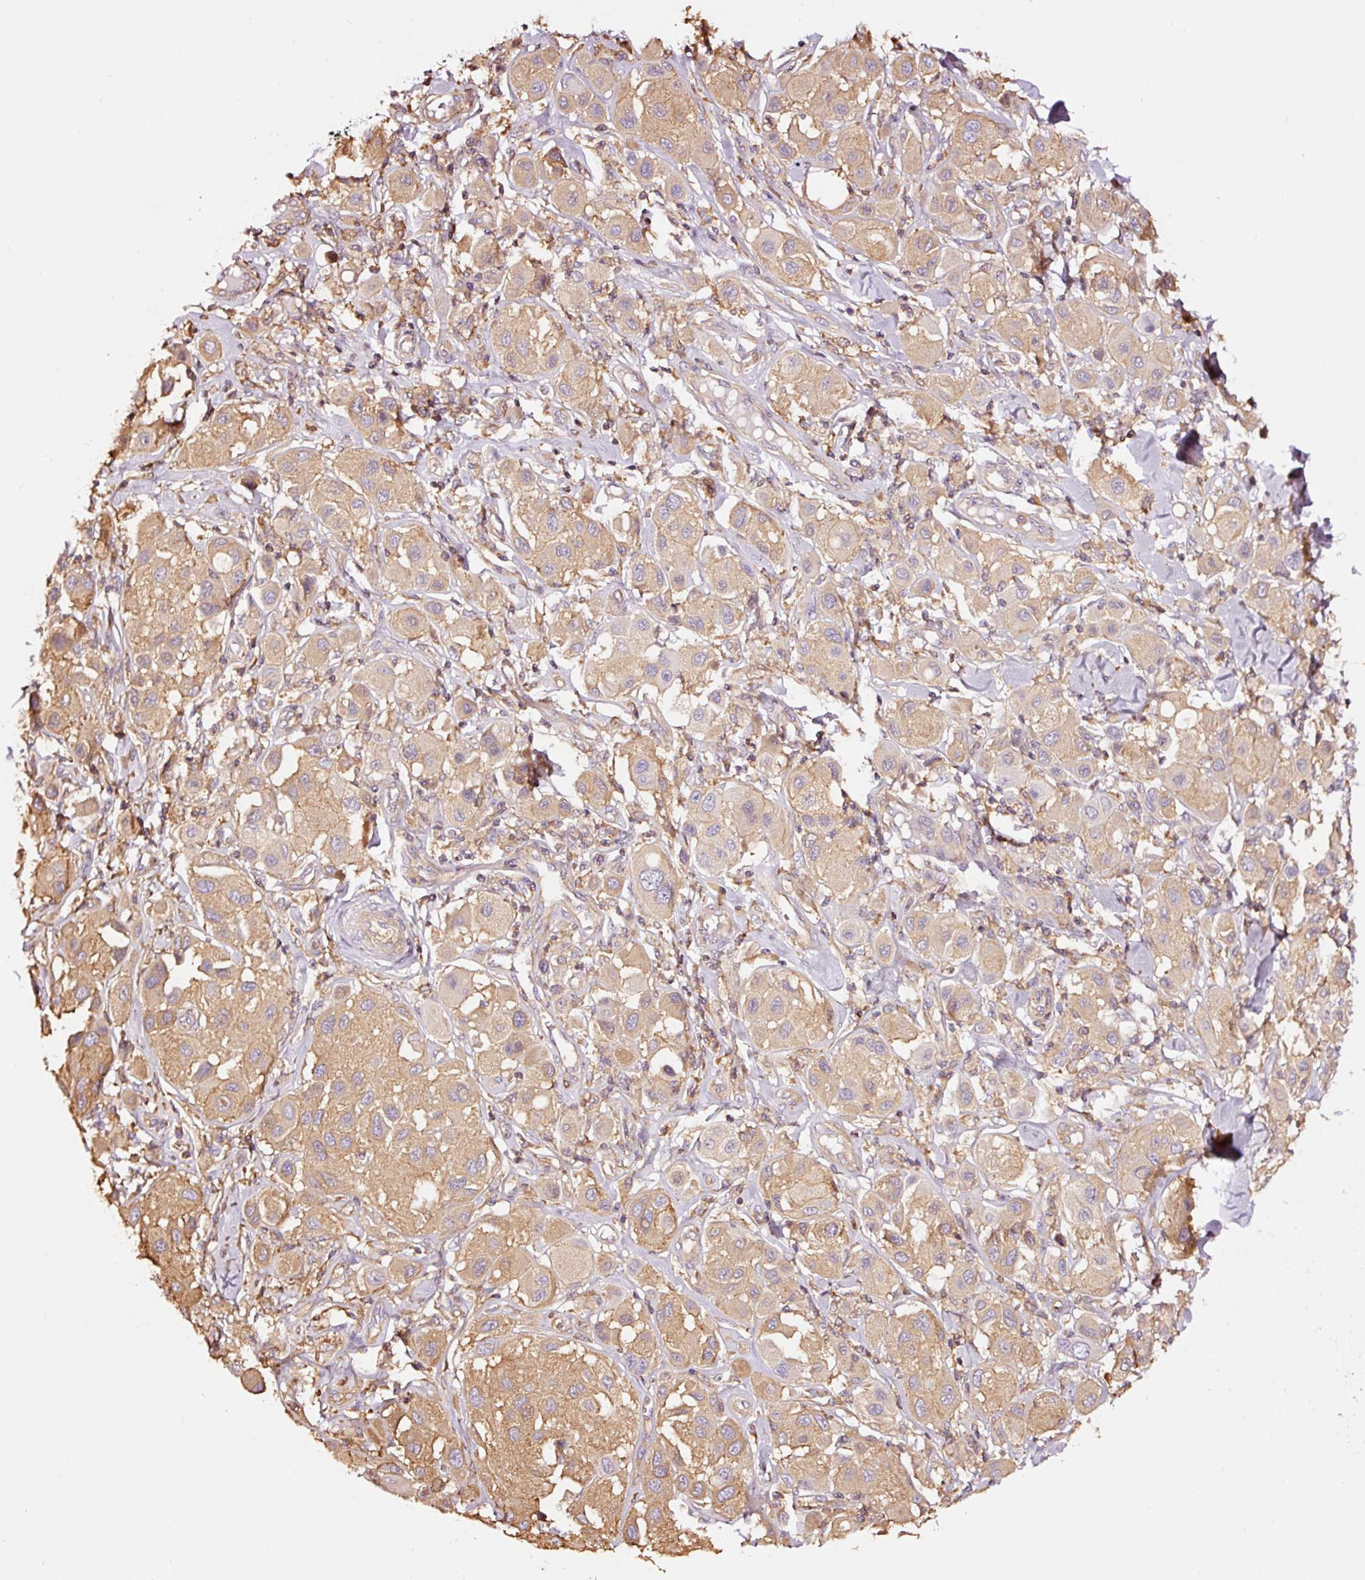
{"staining": {"intensity": "moderate", "quantity": ">75%", "location": "cytoplasmic/membranous"}, "tissue": "melanoma", "cell_type": "Tumor cells", "image_type": "cancer", "snomed": [{"axis": "morphology", "description": "Malignant melanoma, Metastatic site"}, {"axis": "topography", "description": "Skin"}], "caption": "A high-resolution photomicrograph shows IHC staining of melanoma, which reveals moderate cytoplasmic/membranous positivity in about >75% of tumor cells. (Stains: DAB in brown, nuclei in blue, Microscopy: brightfield microscopy at high magnification).", "gene": "METAP1", "patient": {"sex": "male", "age": 41}}